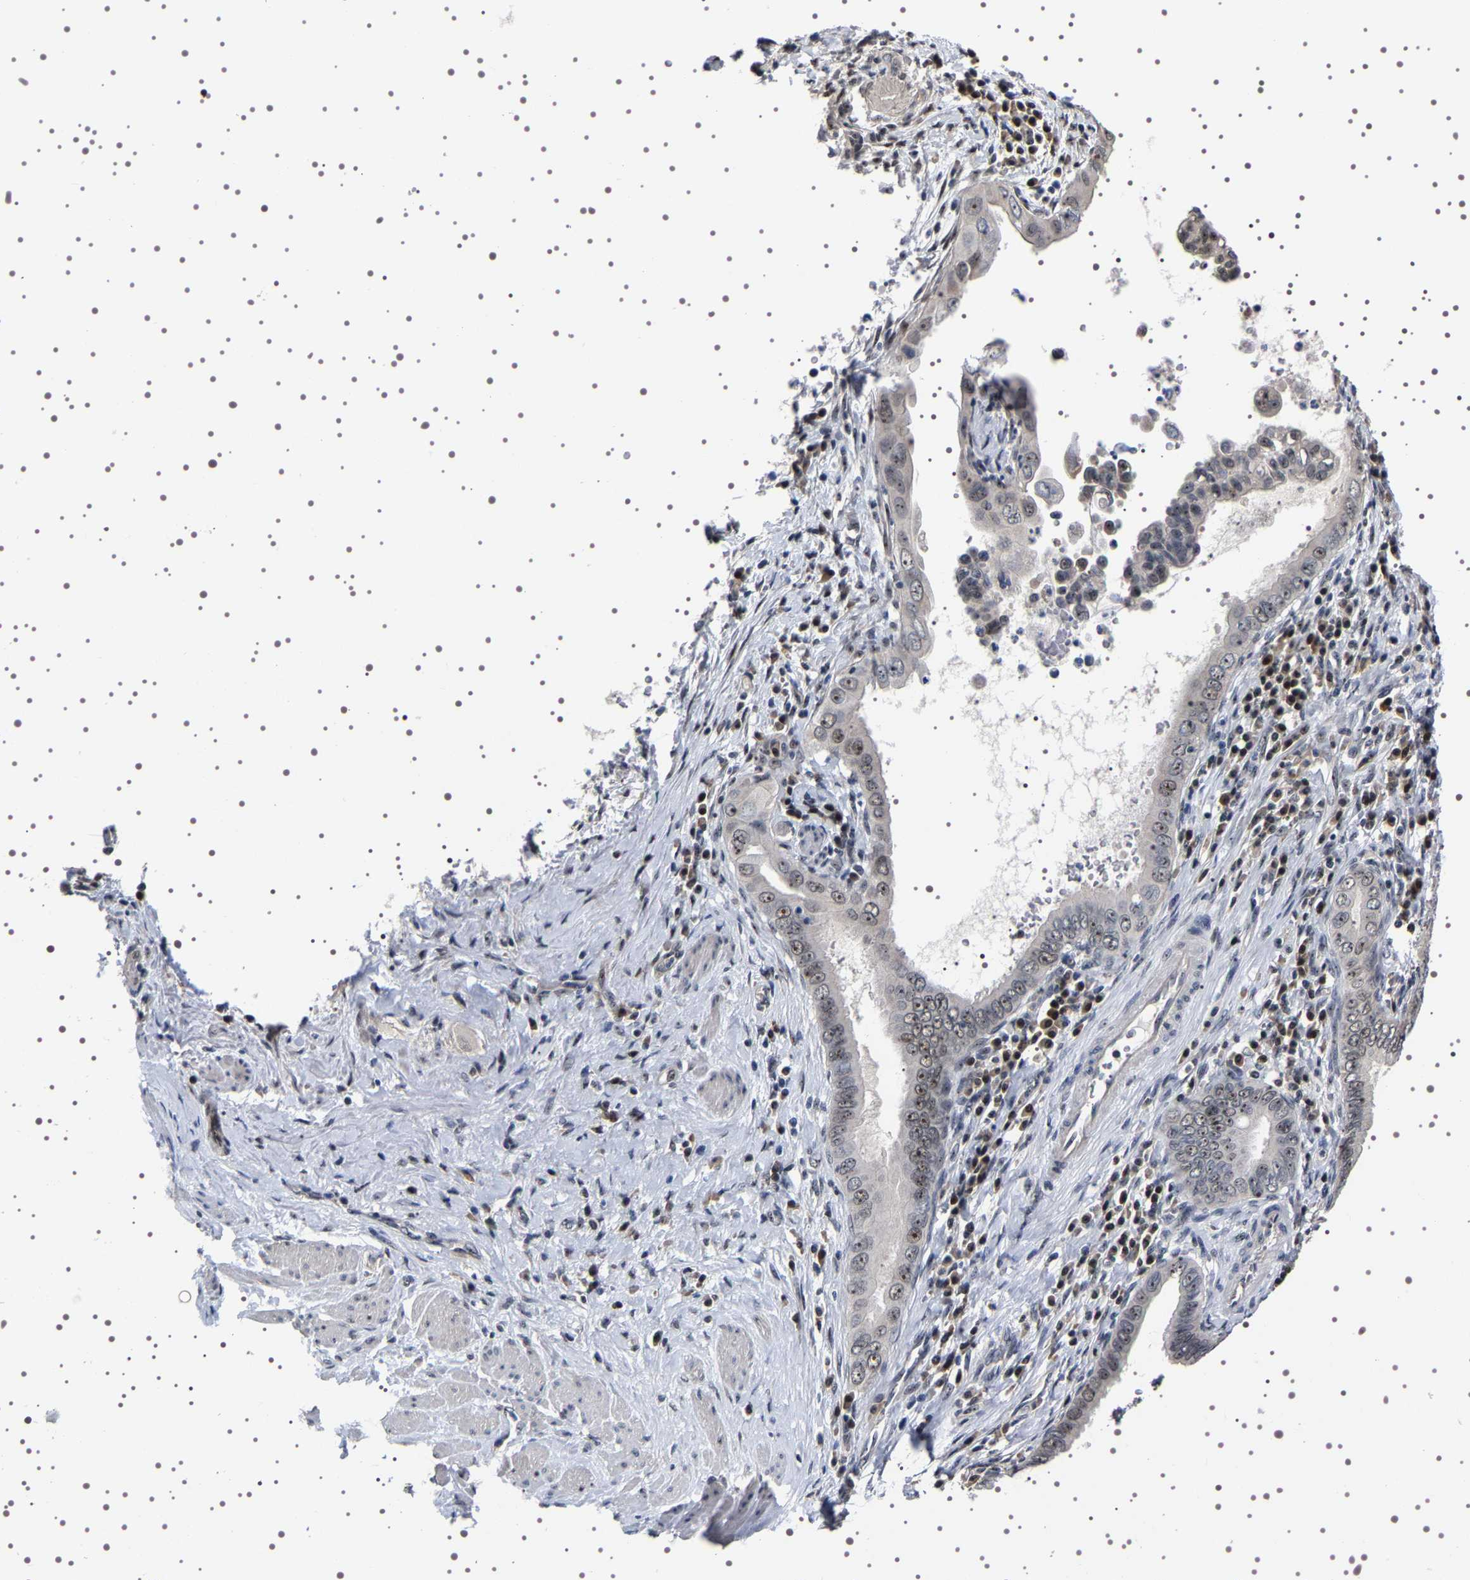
{"staining": {"intensity": "moderate", "quantity": "25%-75%", "location": "nuclear"}, "tissue": "pancreatic cancer", "cell_type": "Tumor cells", "image_type": "cancer", "snomed": [{"axis": "morphology", "description": "Normal tissue, NOS"}, {"axis": "topography", "description": "Lymph node"}], "caption": "The immunohistochemical stain shows moderate nuclear expression in tumor cells of pancreatic cancer tissue. (IHC, brightfield microscopy, high magnification).", "gene": "GNL3", "patient": {"sex": "male", "age": 50}}